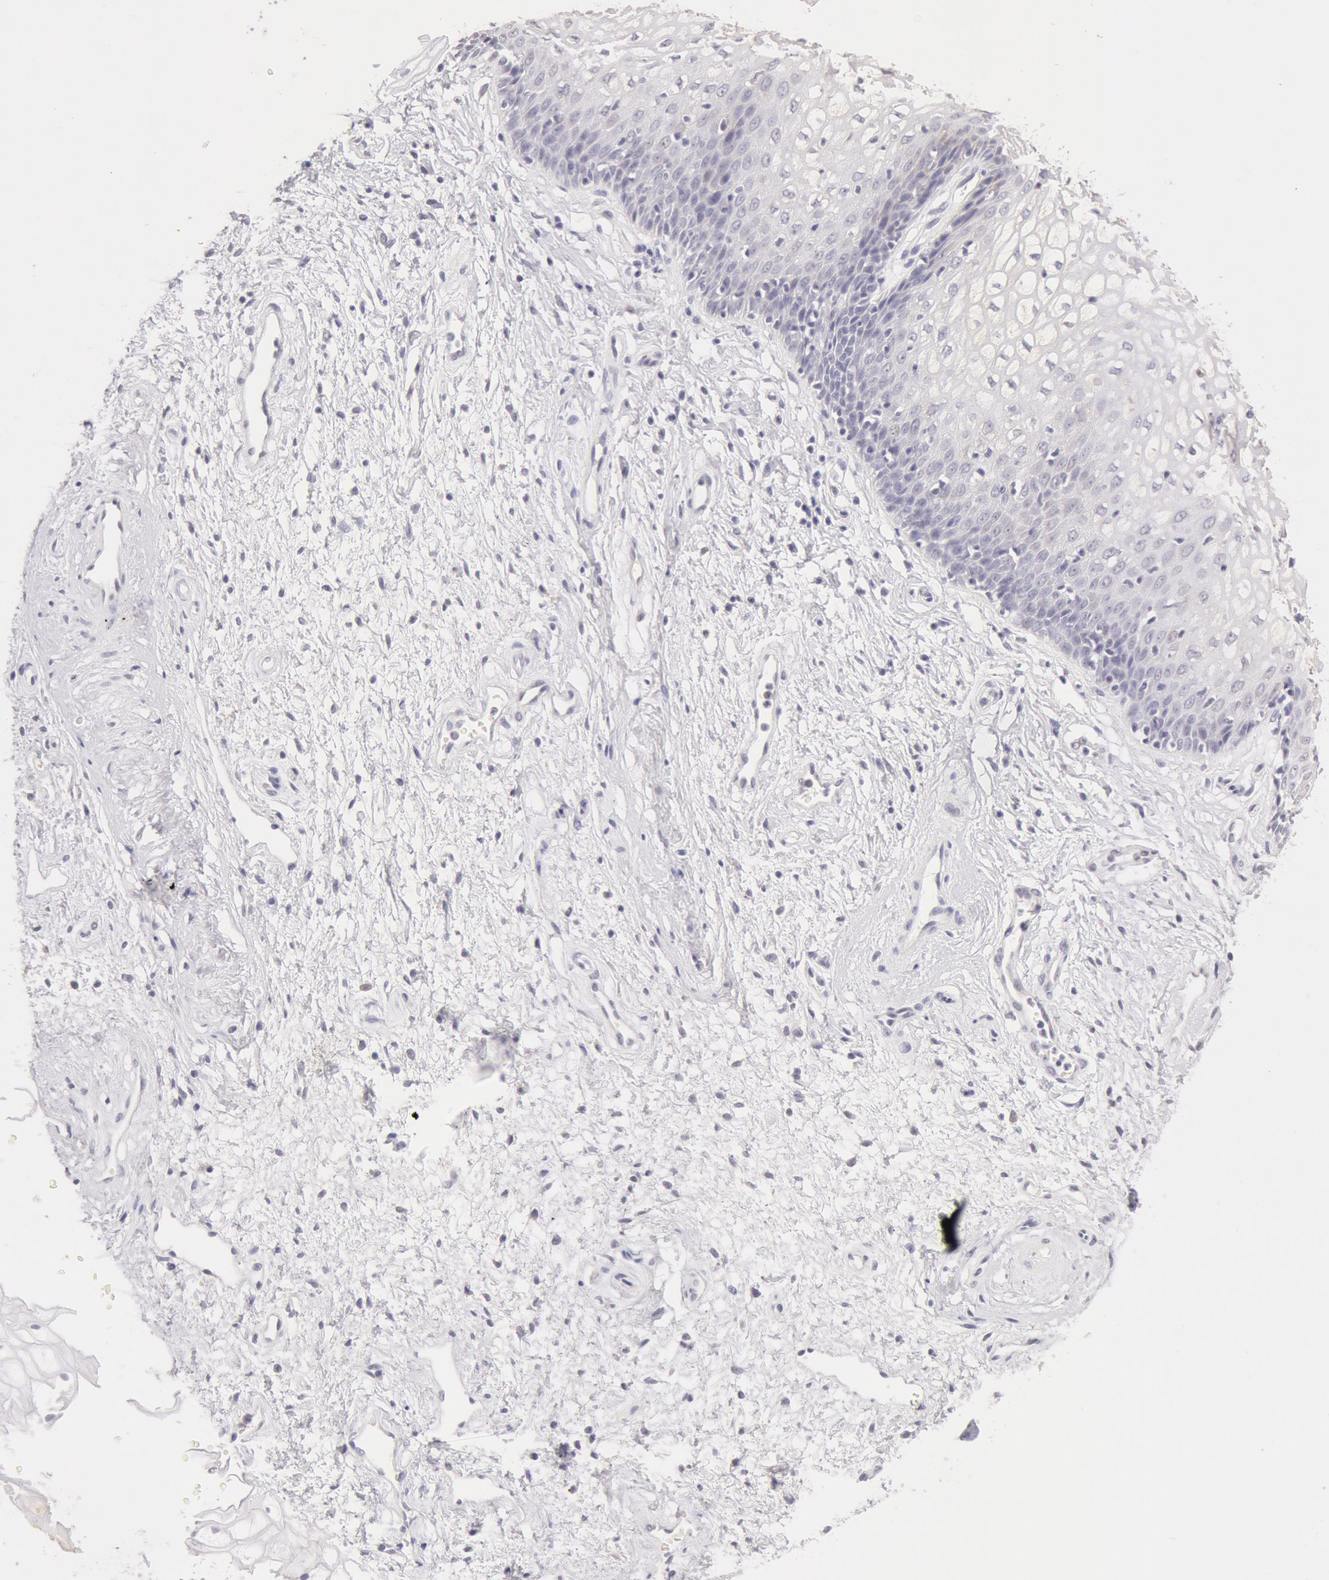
{"staining": {"intensity": "negative", "quantity": "none", "location": "none"}, "tissue": "vagina", "cell_type": "Squamous epithelial cells", "image_type": "normal", "snomed": [{"axis": "morphology", "description": "Normal tissue, NOS"}, {"axis": "topography", "description": "Vagina"}], "caption": "This is an immunohistochemistry histopathology image of benign human vagina. There is no staining in squamous epithelial cells.", "gene": "ZNF597", "patient": {"sex": "female", "age": 34}}